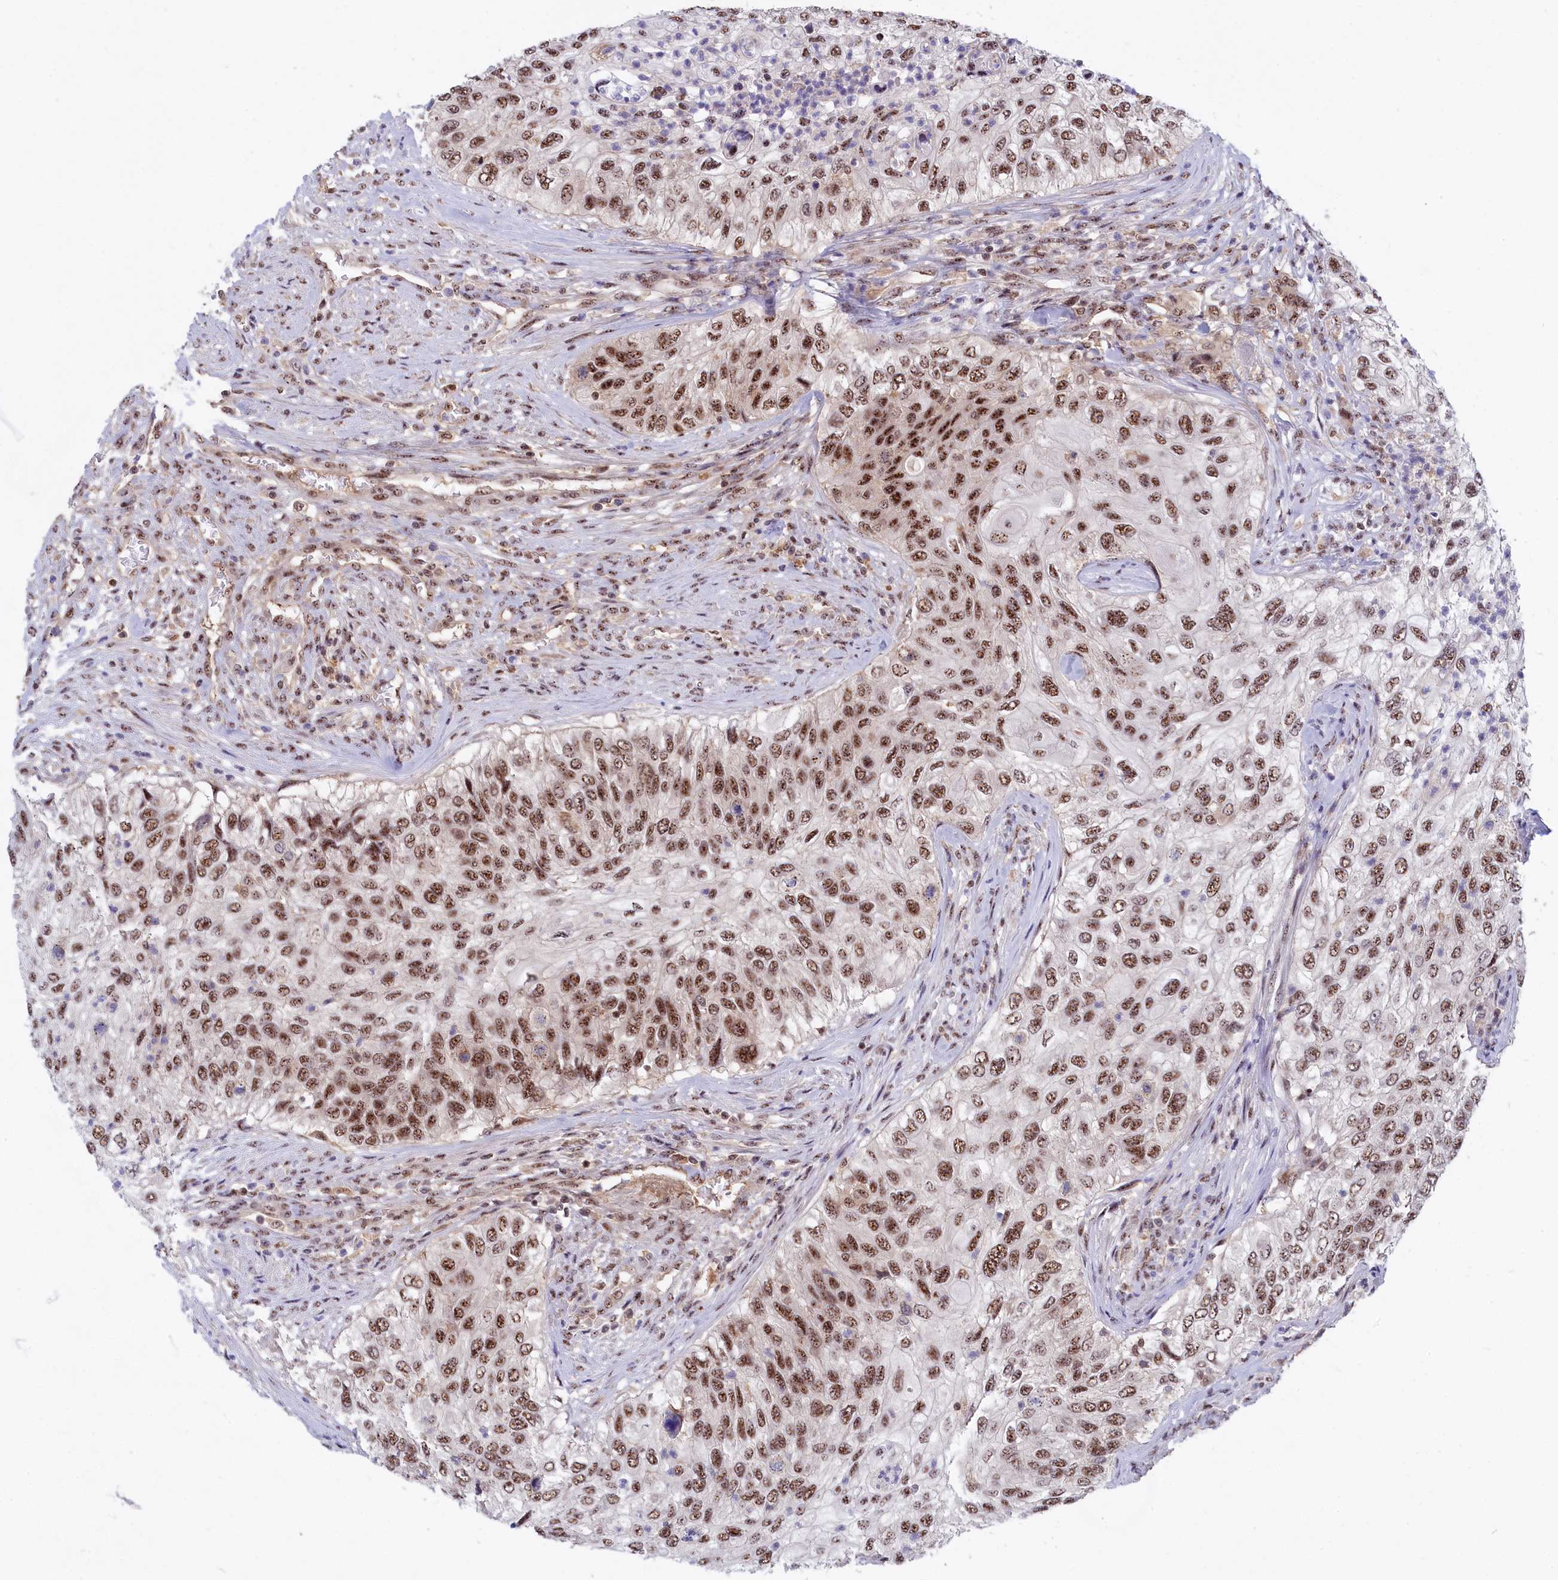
{"staining": {"intensity": "moderate", "quantity": ">75%", "location": "nuclear"}, "tissue": "urothelial cancer", "cell_type": "Tumor cells", "image_type": "cancer", "snomed": [{"axis": "morphology", "description": "Urothelial carcinoma, High grade"}, {"axis": "topography", "description": "Urinary bladder"}], "caption": "Immunohistochemistry image of urothelial carcinoma (high-grade) stained for a protein (brown), which exhibits medium levels of moderate nuclear staining in approximately >75% of tumor cells.", "gene": "TAB1", "patient": {"sex": "female", "age": 60}}